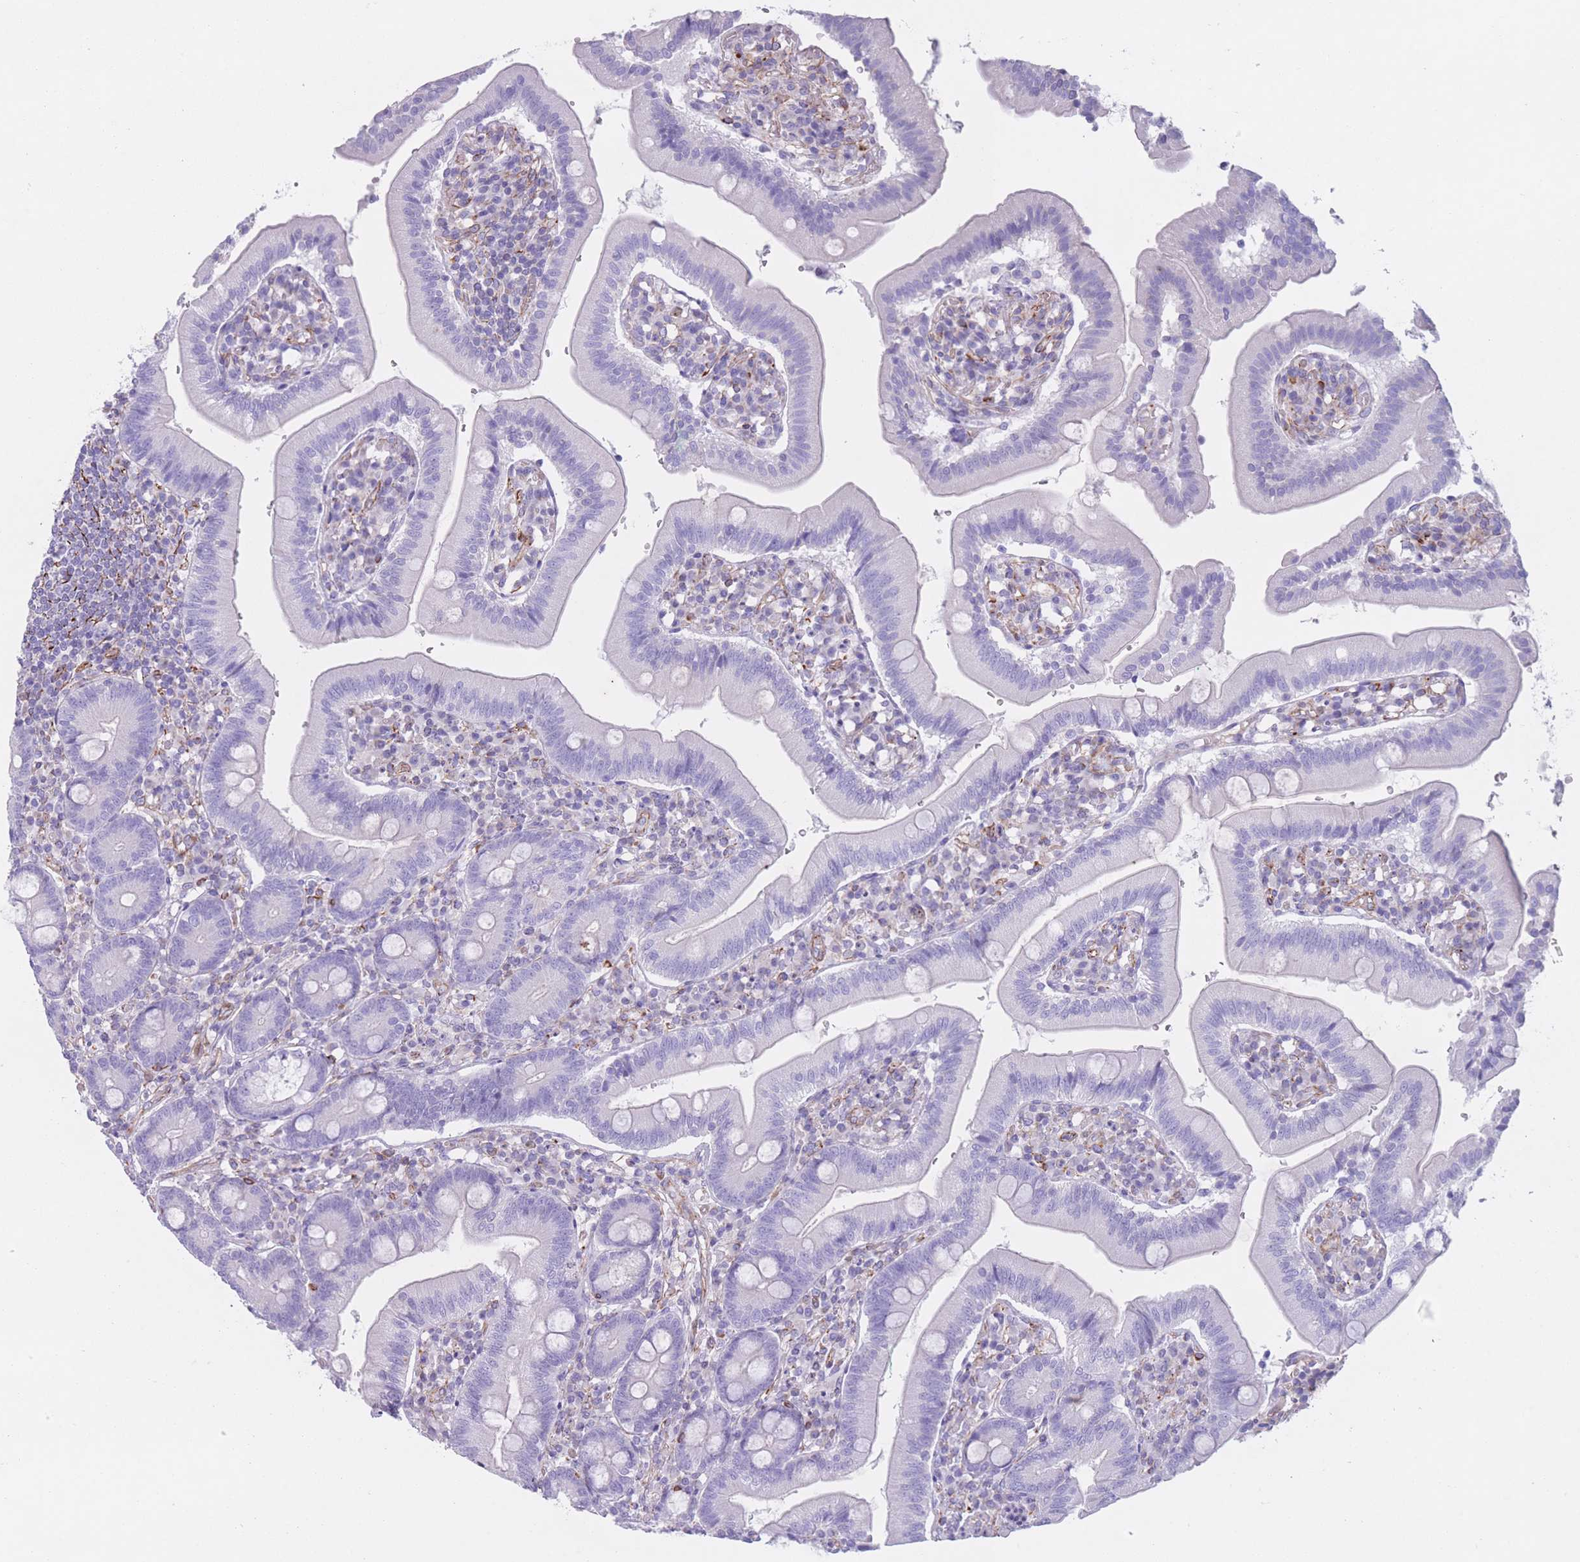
{"staining": {"intensity": "negative", "quantity": "none", "location": "none"}, "tissue": "duodenum", "cell_type": "Glandular cells", "image_type": "normal", "snomed": [{"axis": "morphology", "description": "Normal tissue, NOS"}, {"axis": "topography", "description": "Duodenum"}], "caption": "Immunohistochemistry (IHC) photomicrograph of unremarkable duodenum: human duodenum stained with DAB (3,3'-diaminobenzidine) exhibits no significant protein staining in glandular cells. Brightfield microscopy of immunohistochemistry (IHC) stained with DAB (3,3'-diaminobenzidine) (brown) and hematoxylin (blue), captured at high magnification.", "gene": "ATP5MF", "patient": {"sex": "female", "age": 67}}